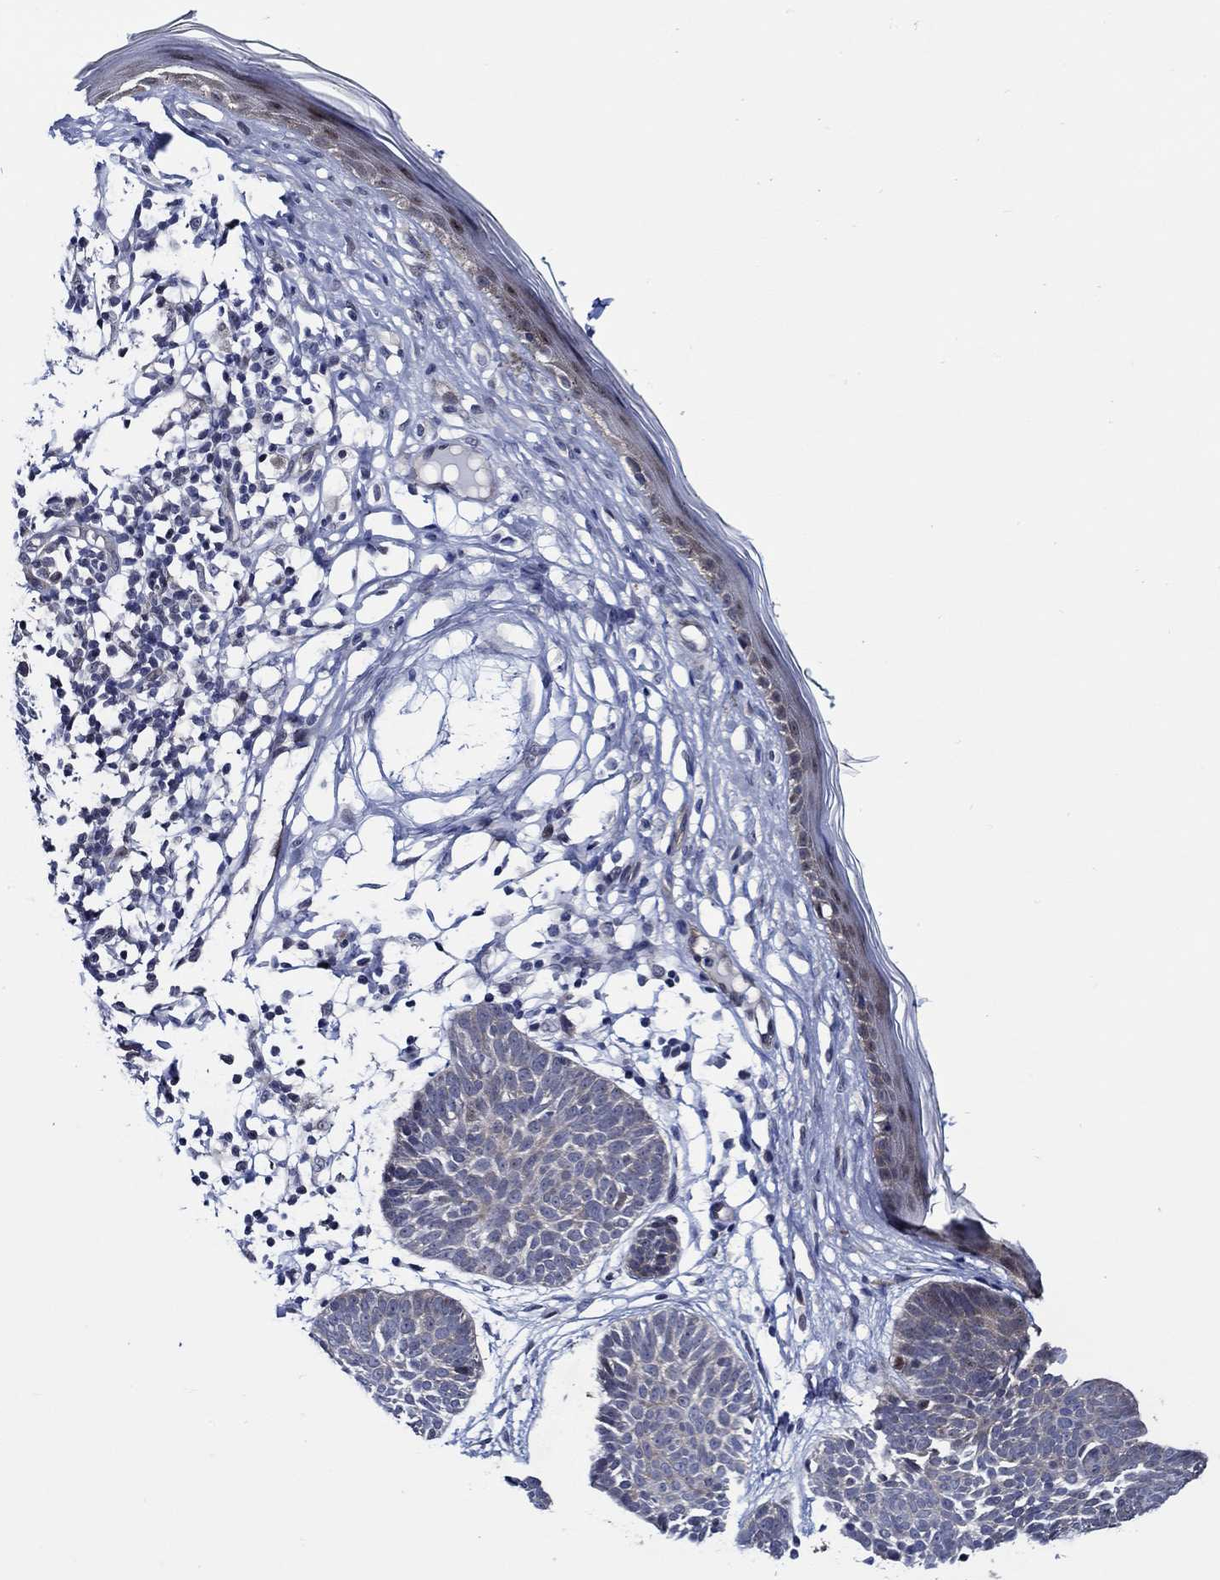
{"staining": {"intensity": "negative", "quantity": "none", "location": "none"}, "tissue": "skin cancer", "cell_type": "Tumor cells", "image_type": "cancer", "snomed": [{"axis": "morphology", "description": "Basal cell carcinoma"}, {"axis": "topography", "description": "Skin"}], "caption": "Immunohistochemistry photomicrograph of neoplastic tissue: human skin cancer stained with DAB (3,3'-diaminobenzidine) exhibits no significant protein expression in tumor cells. The staining is performed using DAB (3,3'-diaminobenzidine) brown chromogen with nuclei counter-stained in using hematoxylin.", "gene": "C8orf48", "patient": {"sex": "male", "age": 85}}